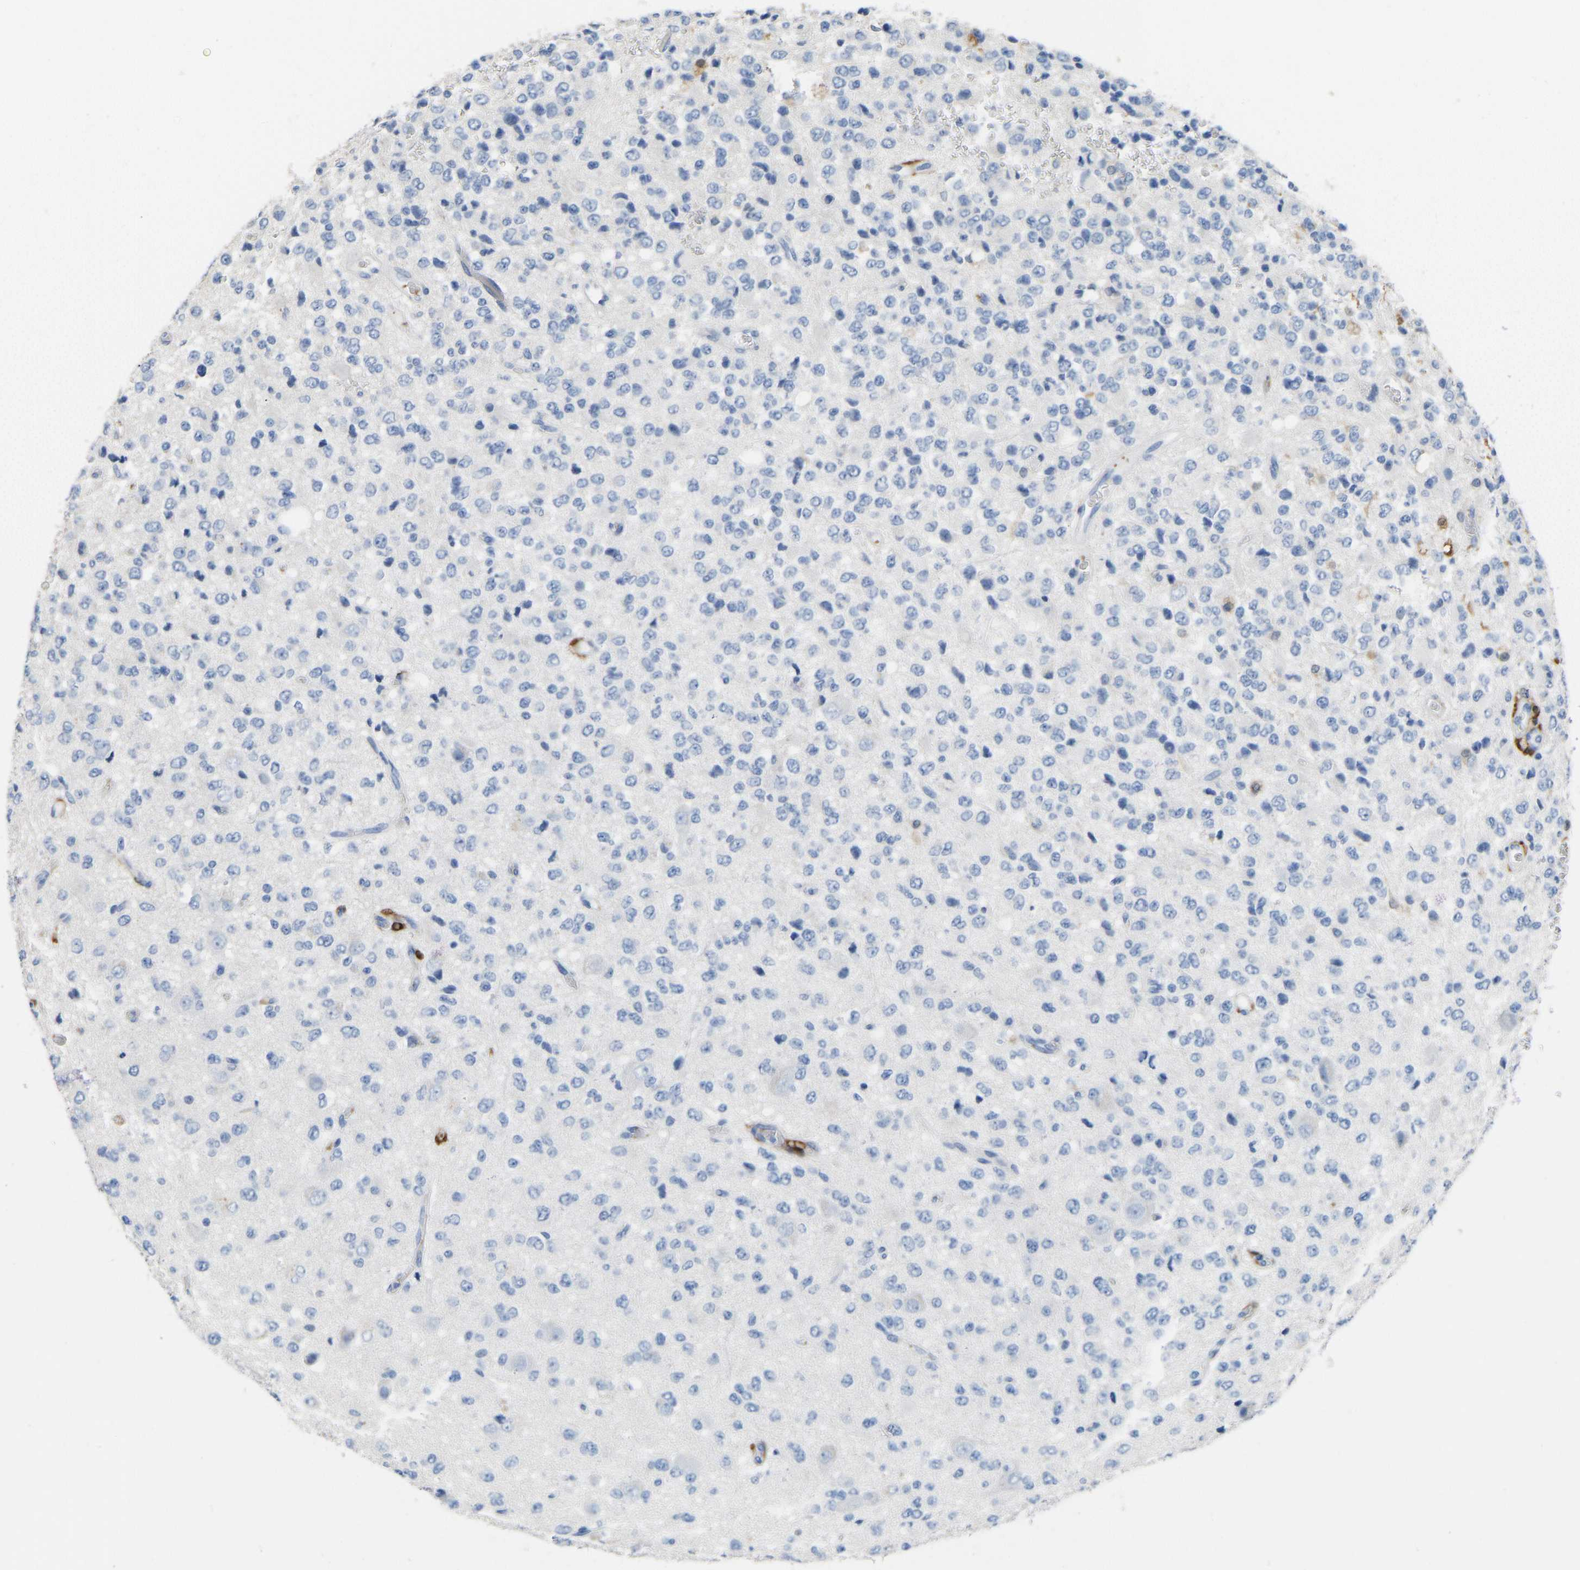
{"staining": {"intensity": "negative", "quantity": "none", "location": "none"}, "tissue": "glioma", "cell_type": "Tumor cells", "image_type": "cancer", "snomed": [{"axis": "morphology", "description": "Glioma, malignant, High grade"}, {"axis": "topography", "description": "pancreas cauda"}], "caption": "This is a image of immunohistochemistry staining of malignant glioma (high-grade), which shows no expression in tumor cells.", "gene": "ULBP2", "patient": {"sex": "male", "age": 60}}